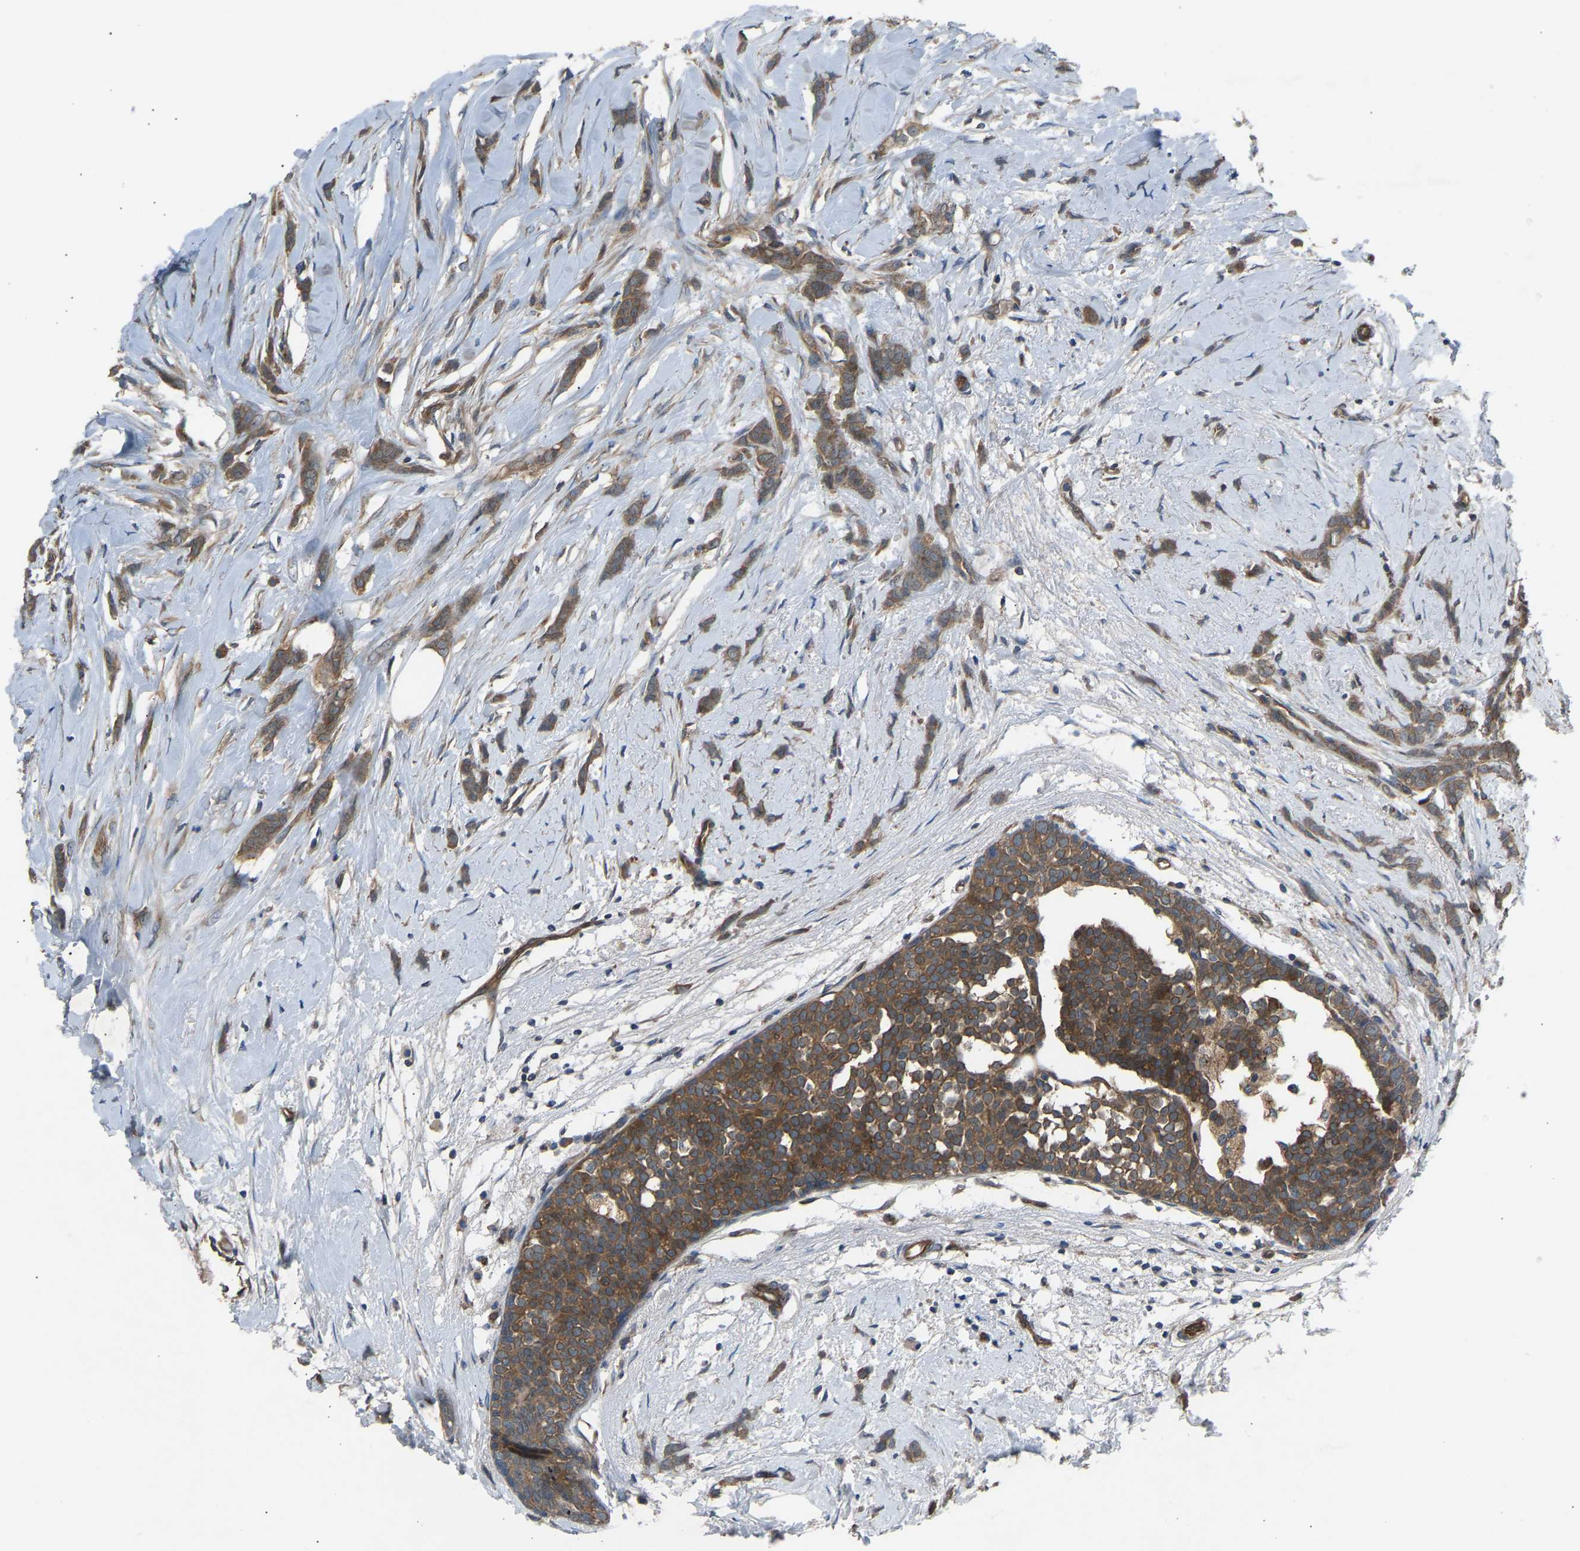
{"staining": {"intensity": "moderate", "quantity": ">75%", "location": "cytoplasmic/membranous"}, "tissue": "breast cancer", "cell_type": "Tumor cells", "image_type": "cancer", "snomed": [{"axis": "morphology", "description": "Lobular carcinoma, in situ"}, {"axis": "morphology", "description": "Lobular carcinoma"}, {"axis": "topography", "description": "Breast"}], "caption": "A medium amount of moderate cytoplasmic/membranous positivity is appreciated in approximately >75% of tumor cells in breast cancer tissue.", "gene": "GAS2L1", "patient": {"sex": "female", "age": 41}}